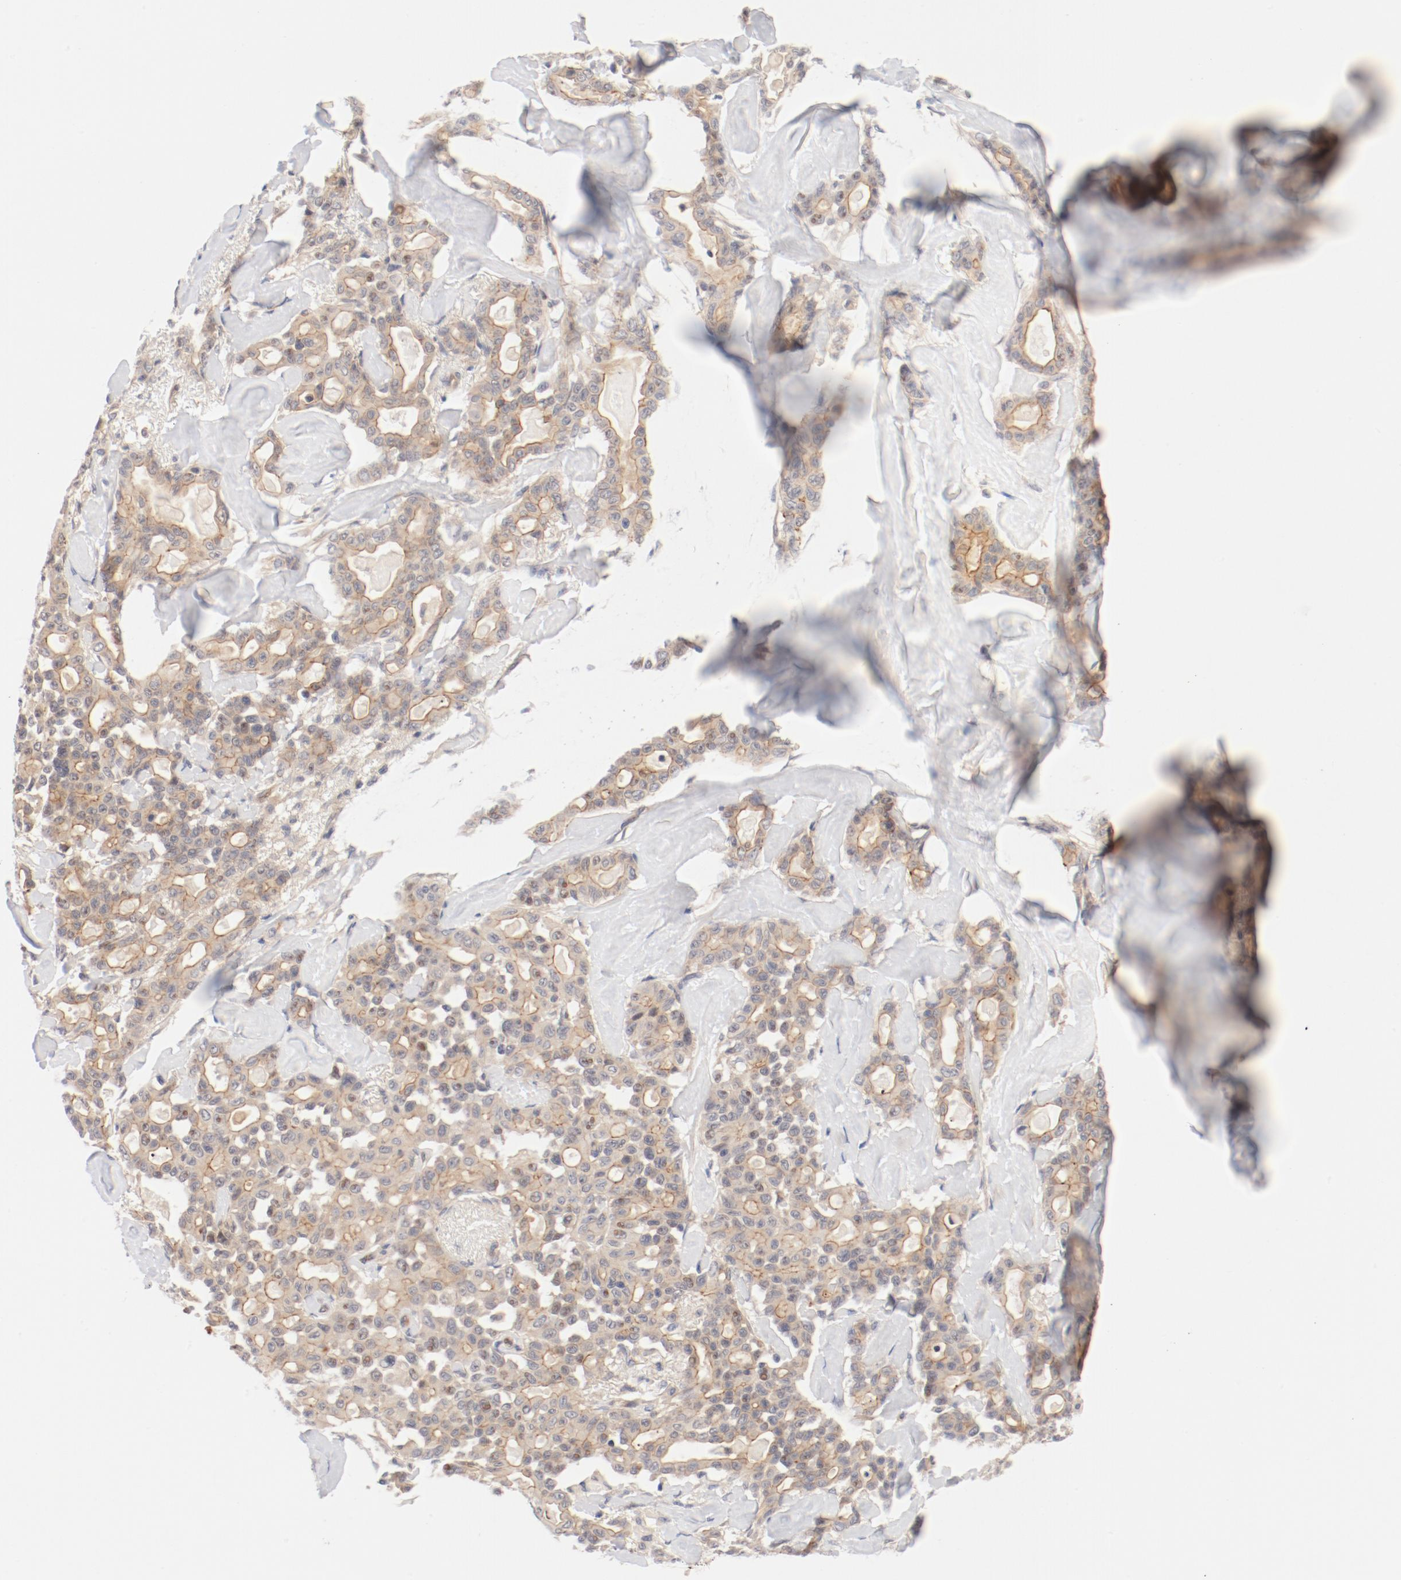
{"staining": {"intensity": "moderate", "quantity": ">75%", "location": "cytoplasmic/membranous"}, "tissue": "pancreatic cancer", "cell_type": "Tumor cells", "image_type": "cancer", "snomed": [{"axis": "morphology", "description": "Adenocarcinoma, NOS"}, {"axis": "topography", "description": "Pancreas"}], "caption": "A high-resolution image shows immunohistochemistry (IHC) staining of pancreatic cancer, which exhibits moderate cytoplasmic/membranous staining in about >75% of tumor cells. (DAB (3,3'-diaminobenzidine) = brown stain, brightfield microscopy at high magnification).", "gene": "ZNF267", "patient": {"sex": "male", "age": 63}}